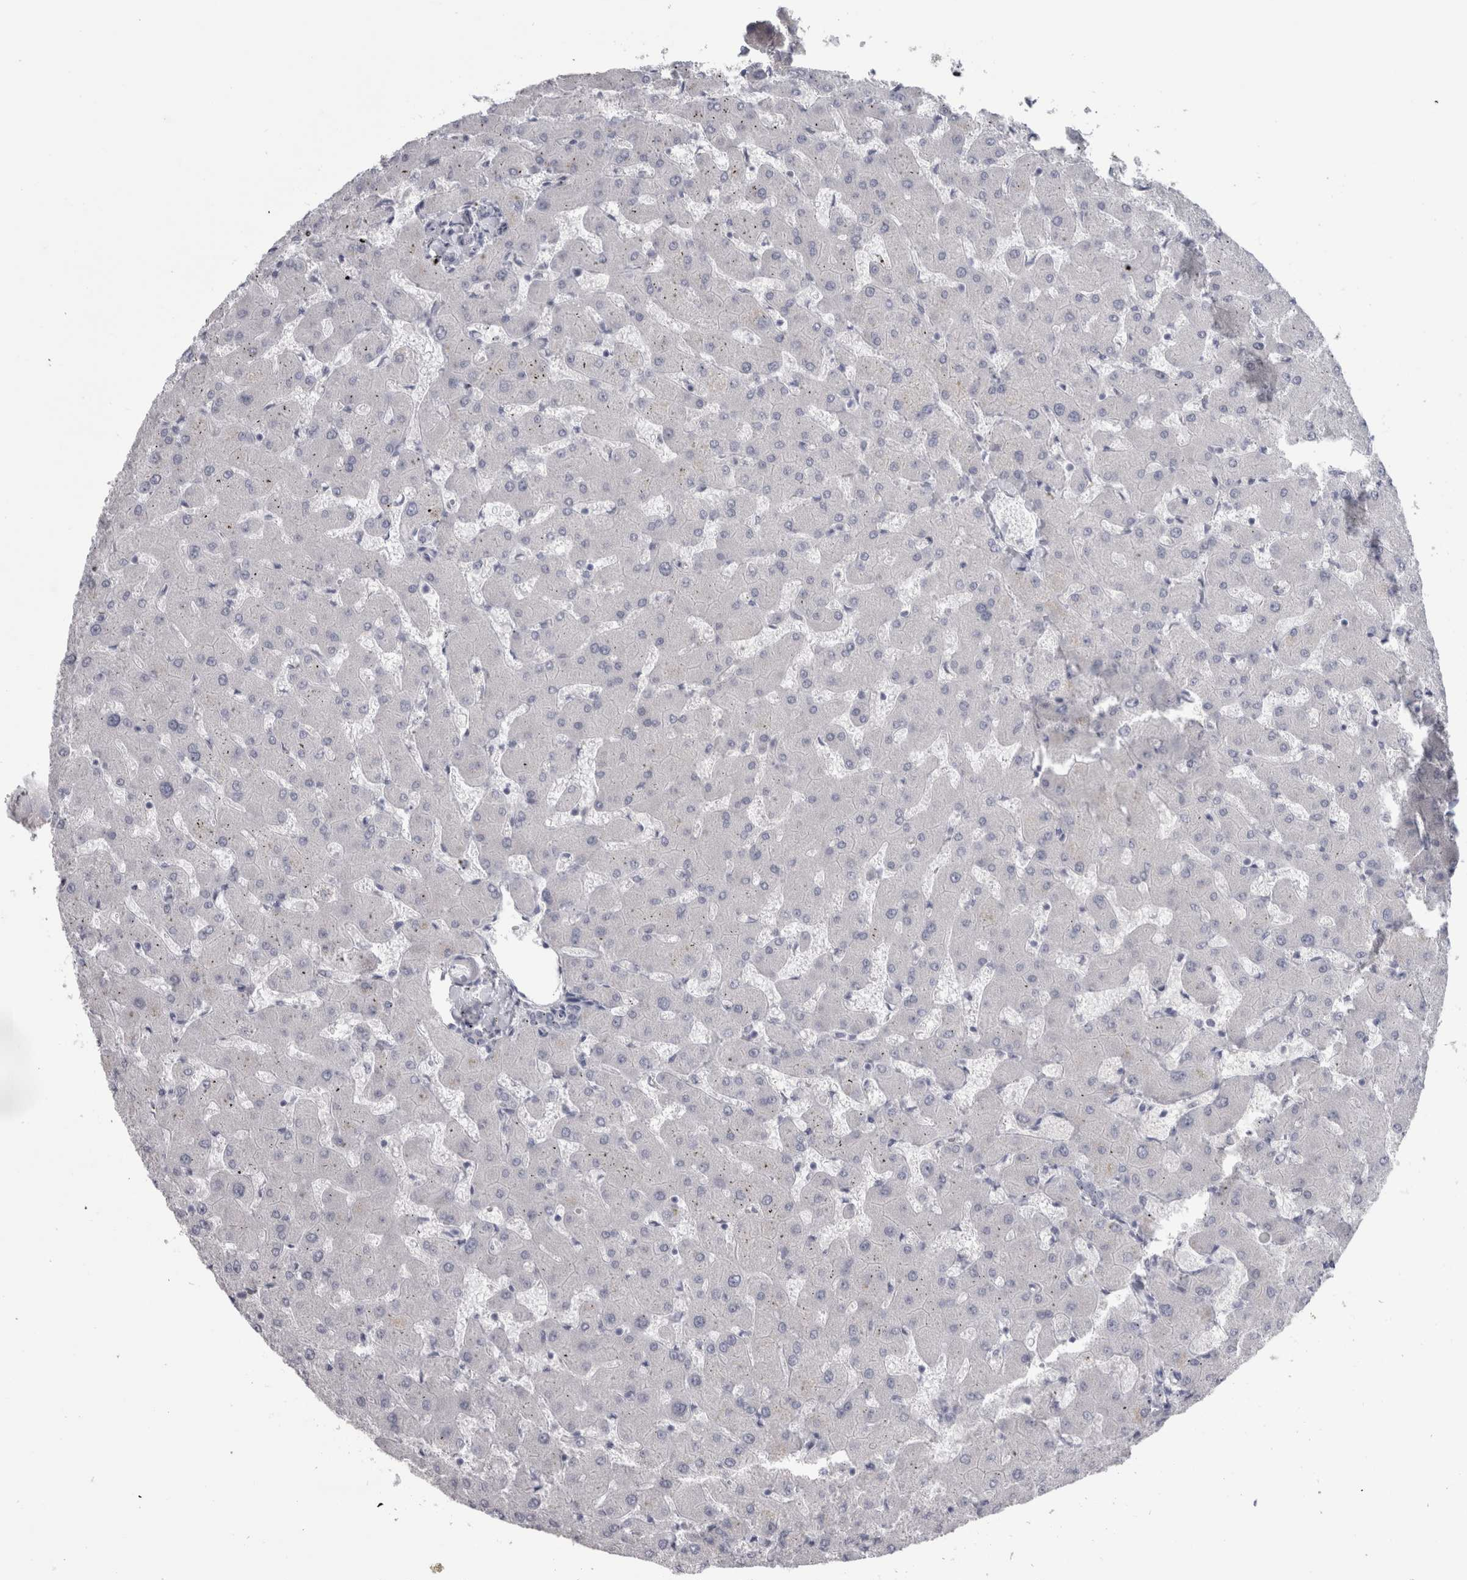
{"staining": {"intensity": "negative", "quantity": "none", "location": "none"}, "tissue": "liver", "cell_type": "Cholangiocytes", "image_type": "normal", "snomed": [{"axis": "morphology", "description": "Normal tissue, NOS"}, {"axis": "topography", "description": "Liver"}], "caption": "There is no significant staining in cholangiocytes of liver. (DAB (3,3'-diaminobenzidine) immunohistochemistry (IHC) visualized using brightfield microscopy, high magnification).", "gene": "MSMB", "patient": {"sex": "female", "age": 63}}